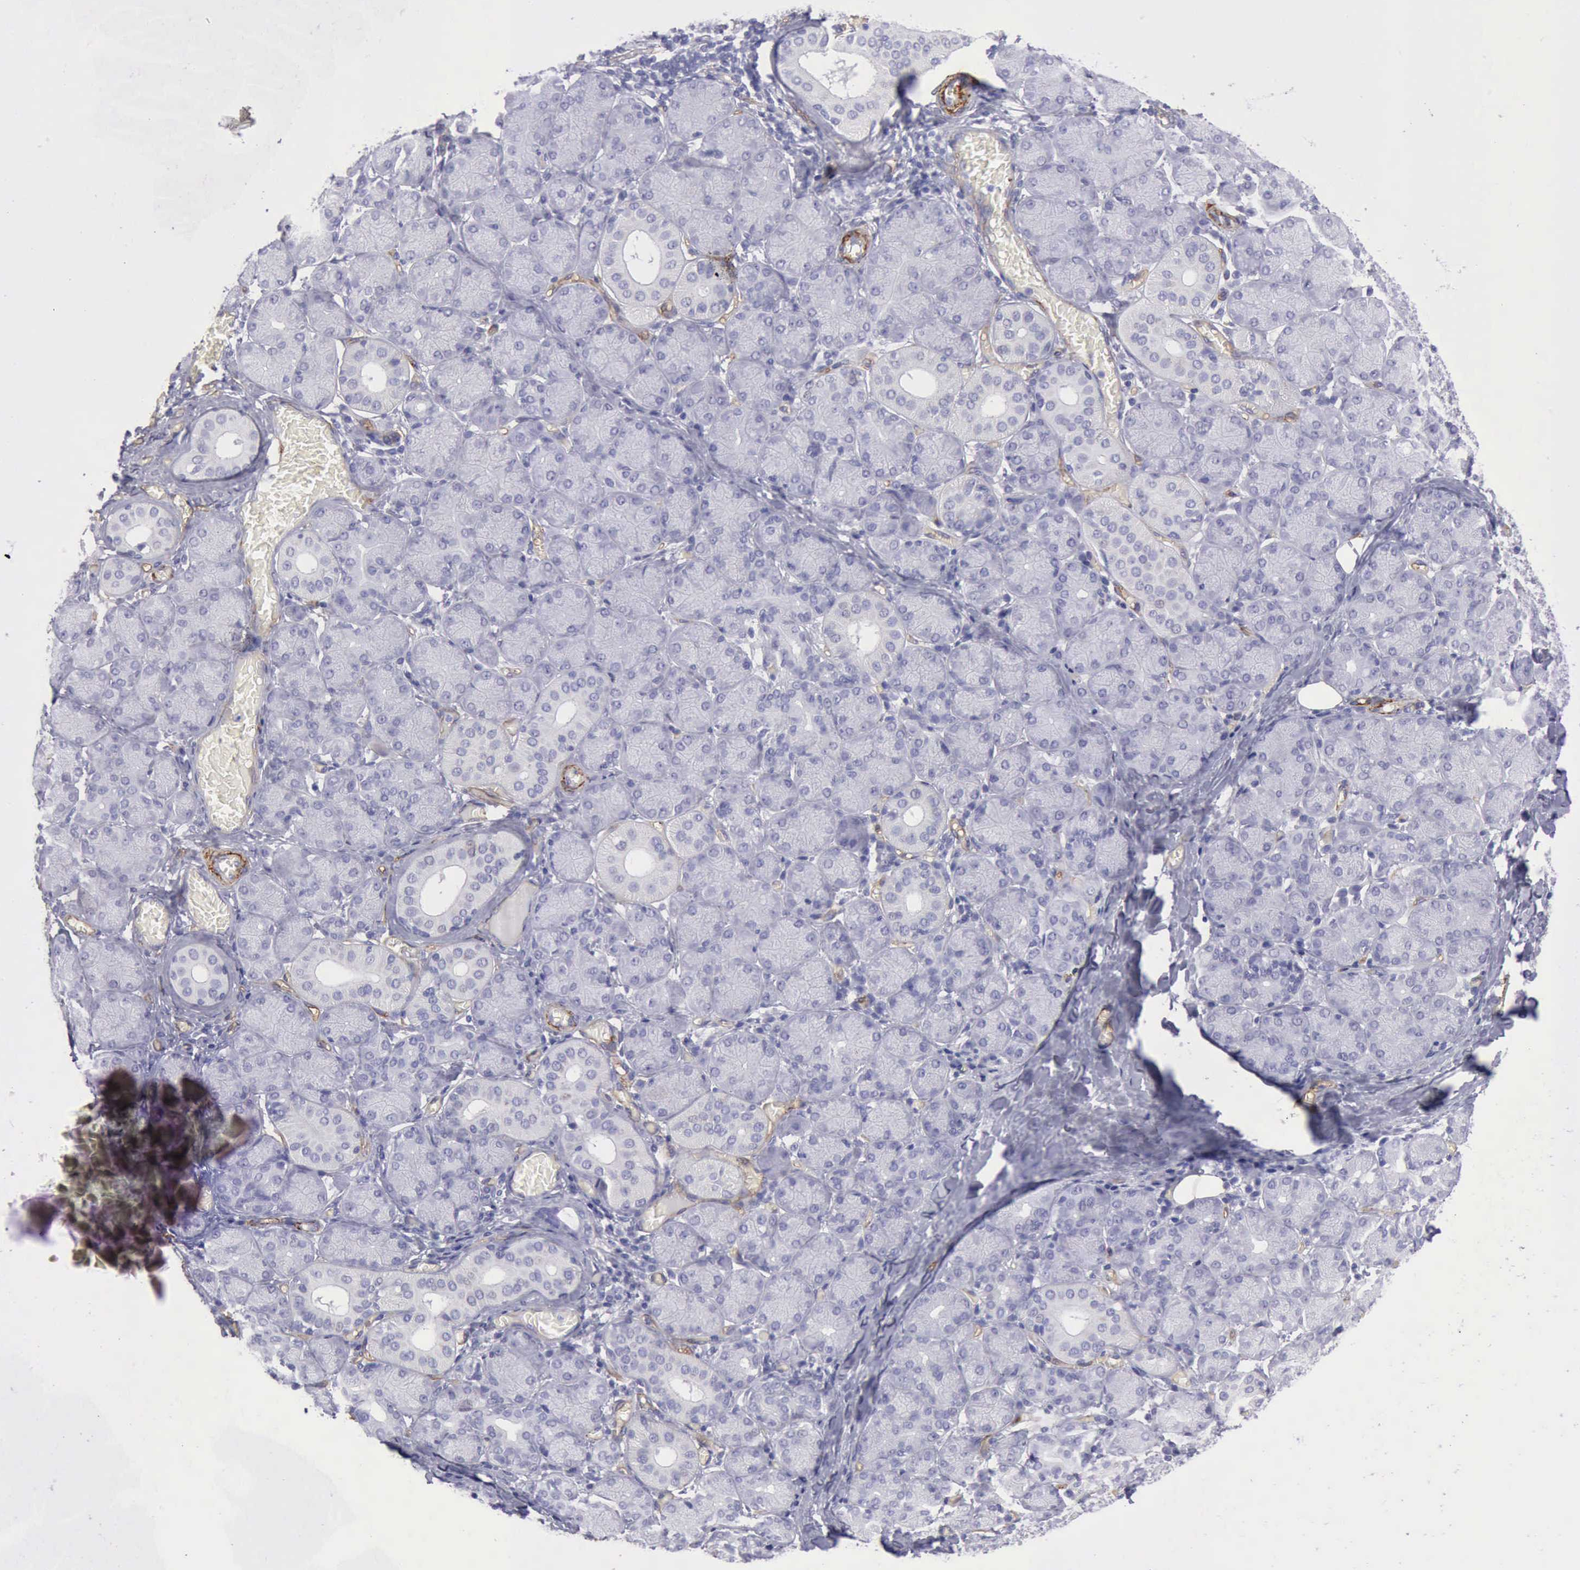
{"staining": {"intensity": "negative", "quantity": "none", "location": "none"}, "tissue": "salivary gland", "cell_type": "Glandular cells", "image_type": "normal", "snomed": [{"axis": "morphology", "description": "Normal tissue, NOS"}, {"axis": "topography", "description": "Salivary gland"}], "caption": "An image of human salivary gland is negative for staining in glandular cells. (Stains: DAB (3,3'-diaminobenzidine) IHC with hematoxylin counter stain, Microscopy: brightfield microscopy at high magnification).", "gene": "AOC3", "patient": {"sex": "female", "age": 24}}